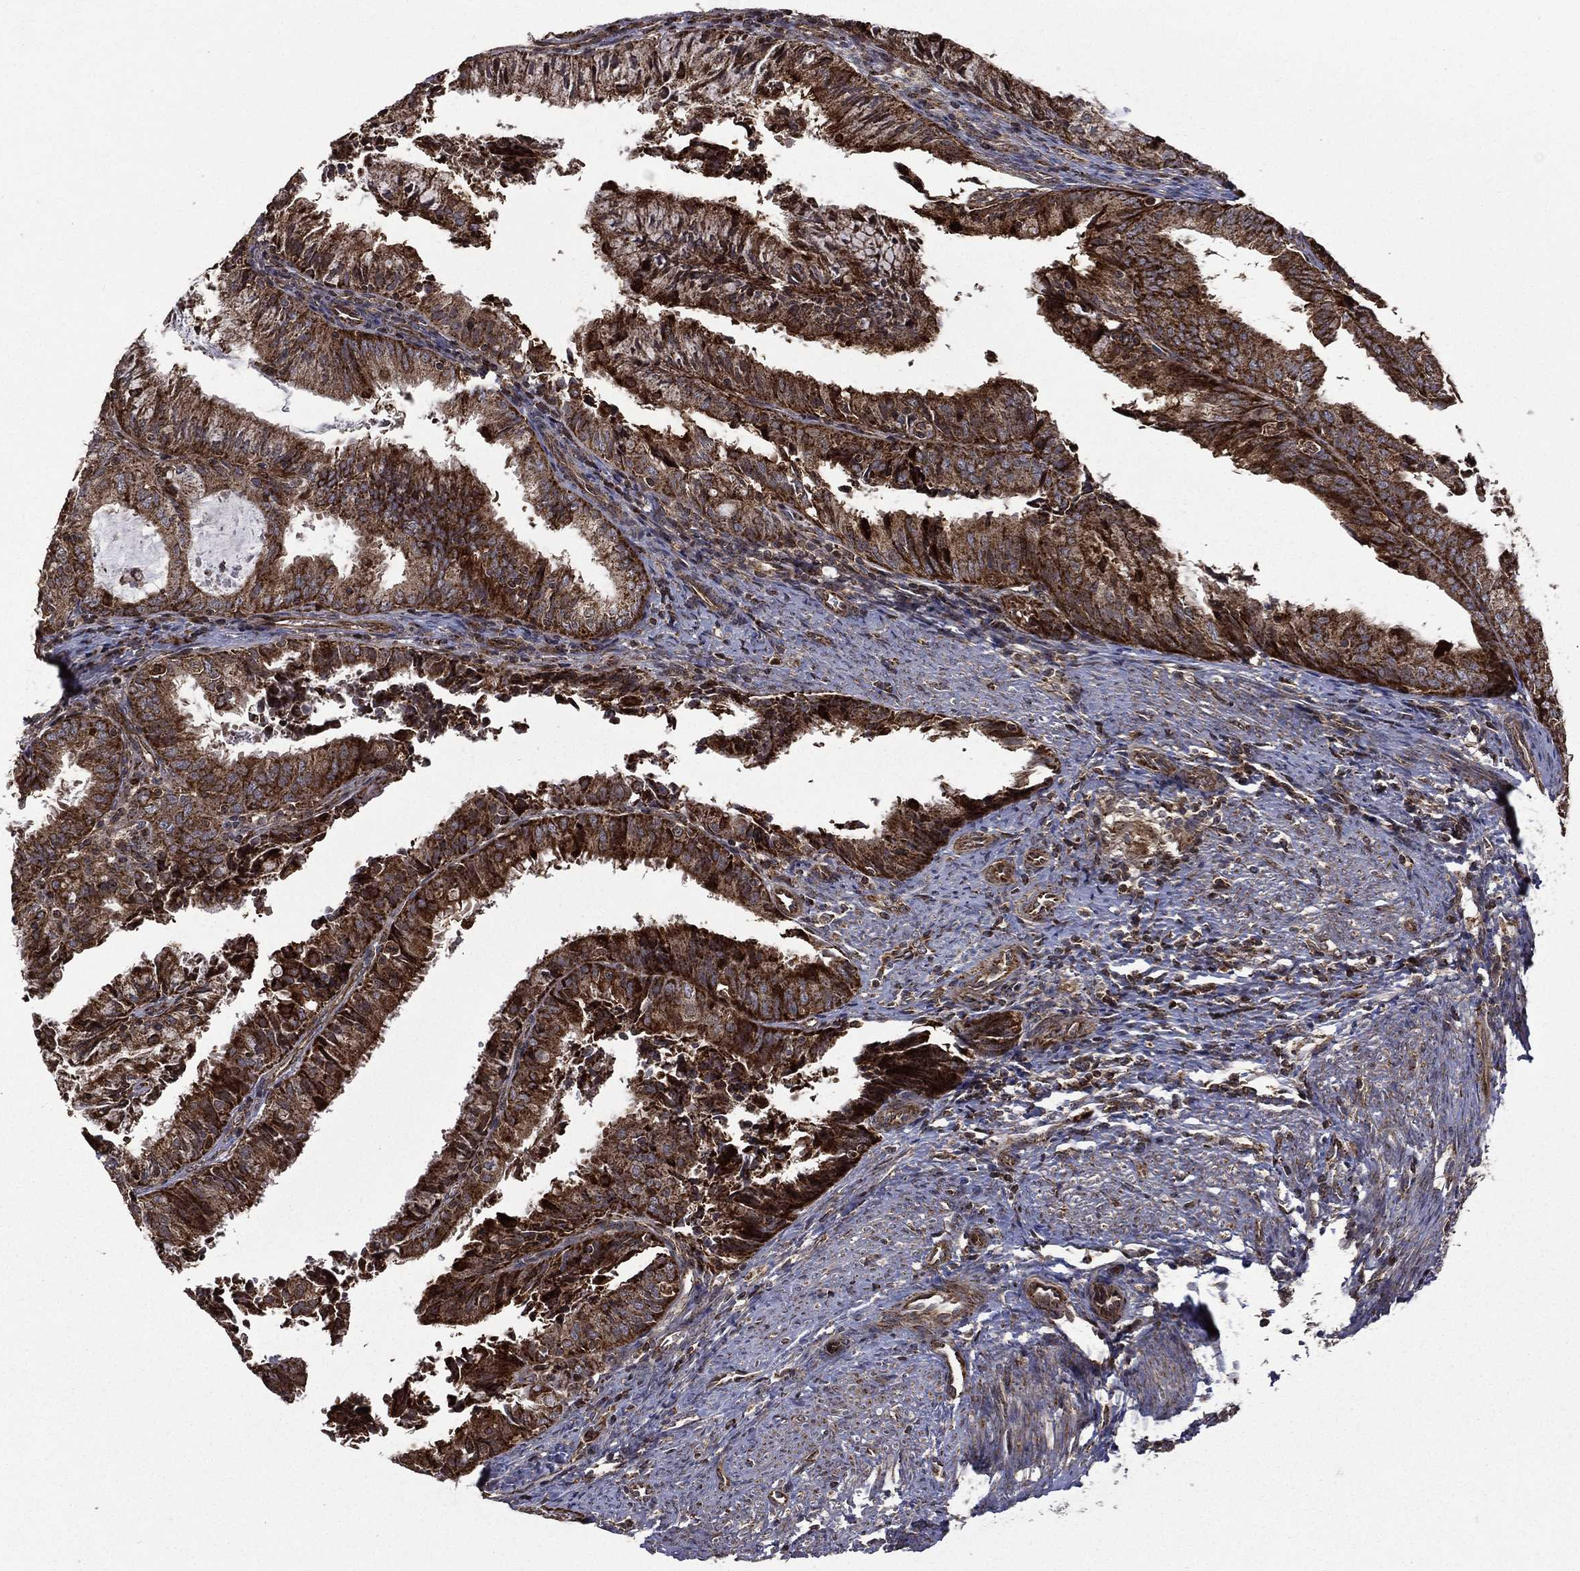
{"staining": {"intensity": "strong", "quantity": ">75%", "location": "cytoplasmic/membranous"}, "tissue": "endometrial cancer", "cell_type": "Tumor cells", "image_type": "cancer", "snomed": [{"axis": "morphology", "description": "Adenocarcinoma, NOS"}, {"axis": "topography", "description": "Endometrium"}], "caption": "Immunohistochemical staining of adenocarcinoma (endometrial) shows high levels of strong cytoplasmic/membranous positivity in approximately >75% of tumor cells.", "gene": "GIMAP6", "patient": {"sex": "female", "age": 57}}